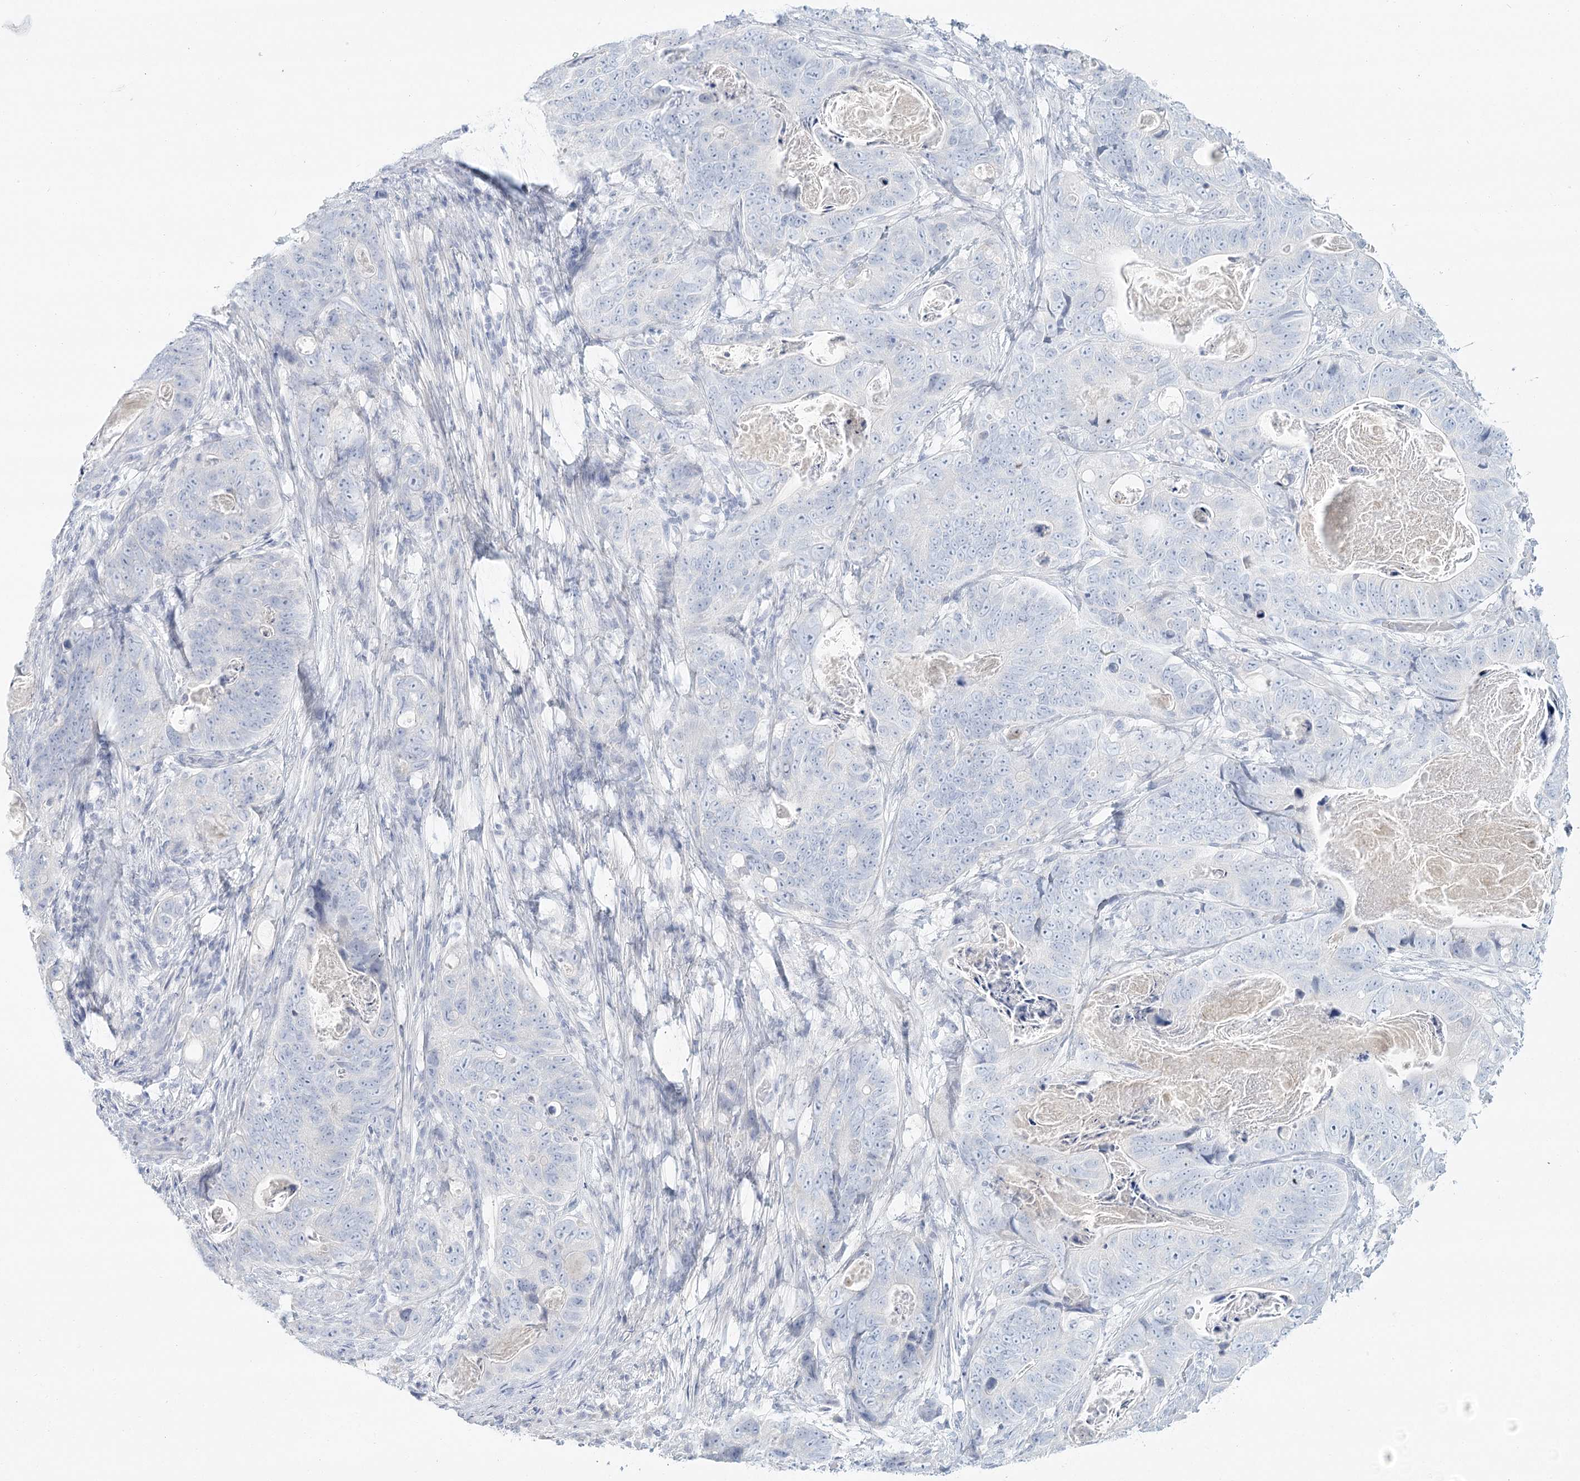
{"staining": {"intensity": "negative", "quantity": "none", "location": "none"}, "tissue": "stomach cancer", "cell_type": "Tumor cells", "image_type": "cancer", "snomed": [{"axis": "morphology", "description": "Normal tissue, NOS"}, {"axis": "morphology", "description": "Adenocarcinoma, NOS"}, {"axis": "topography", "description": "Stomach"}], "caption": "Immunohistochemistry (IHC) photomicrograph of neoplastic tissue: human adenocarcinoma (stomach) stained with DAB (3,3'-diaminobenzidine) displays no significant protein positivity in tumor cells. (DAB immunohistochemistry (IHC) visualized using brightfield microscopy, high magnification).", "gene": "DMGDH", "patient": {"sex": "female", "age": 89}}